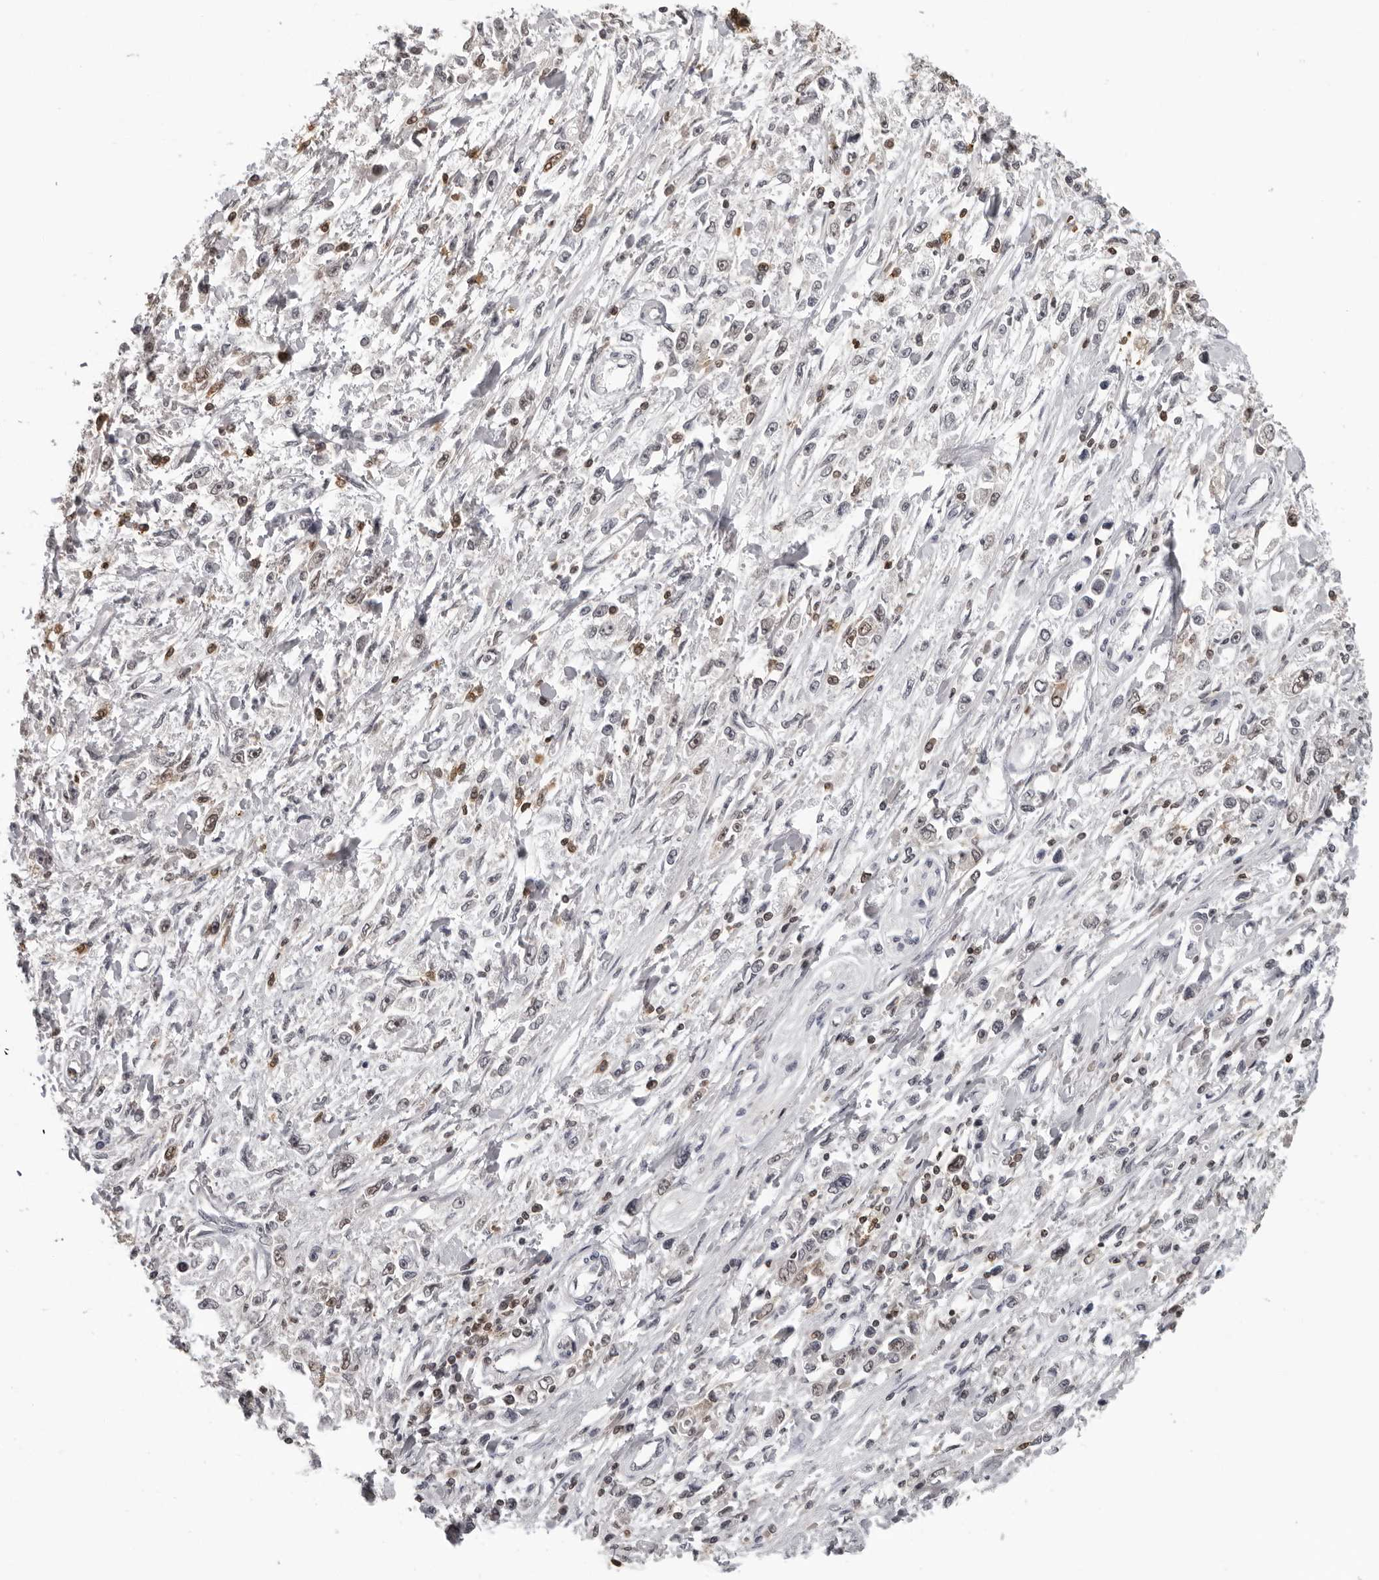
{"staining": {"intensity": "negative", "quantity": "none", "location": "none"}, "tissue": "stomach cancer", "cell_type": "Tumor cells", "image_type": "cancer", "snomed": [{"axis": "morphology", "description": "Adenocarcinoma, NOS"}, {"axis": "topography", "description": "Stomach"}], "caption": "Immunohistochemistry (IHC) of adenocarcinoma (stomach) reveals no positivity in tumor cells.", "gene": "HSPH1", "patient": {"sex": "female", "age": 59}}